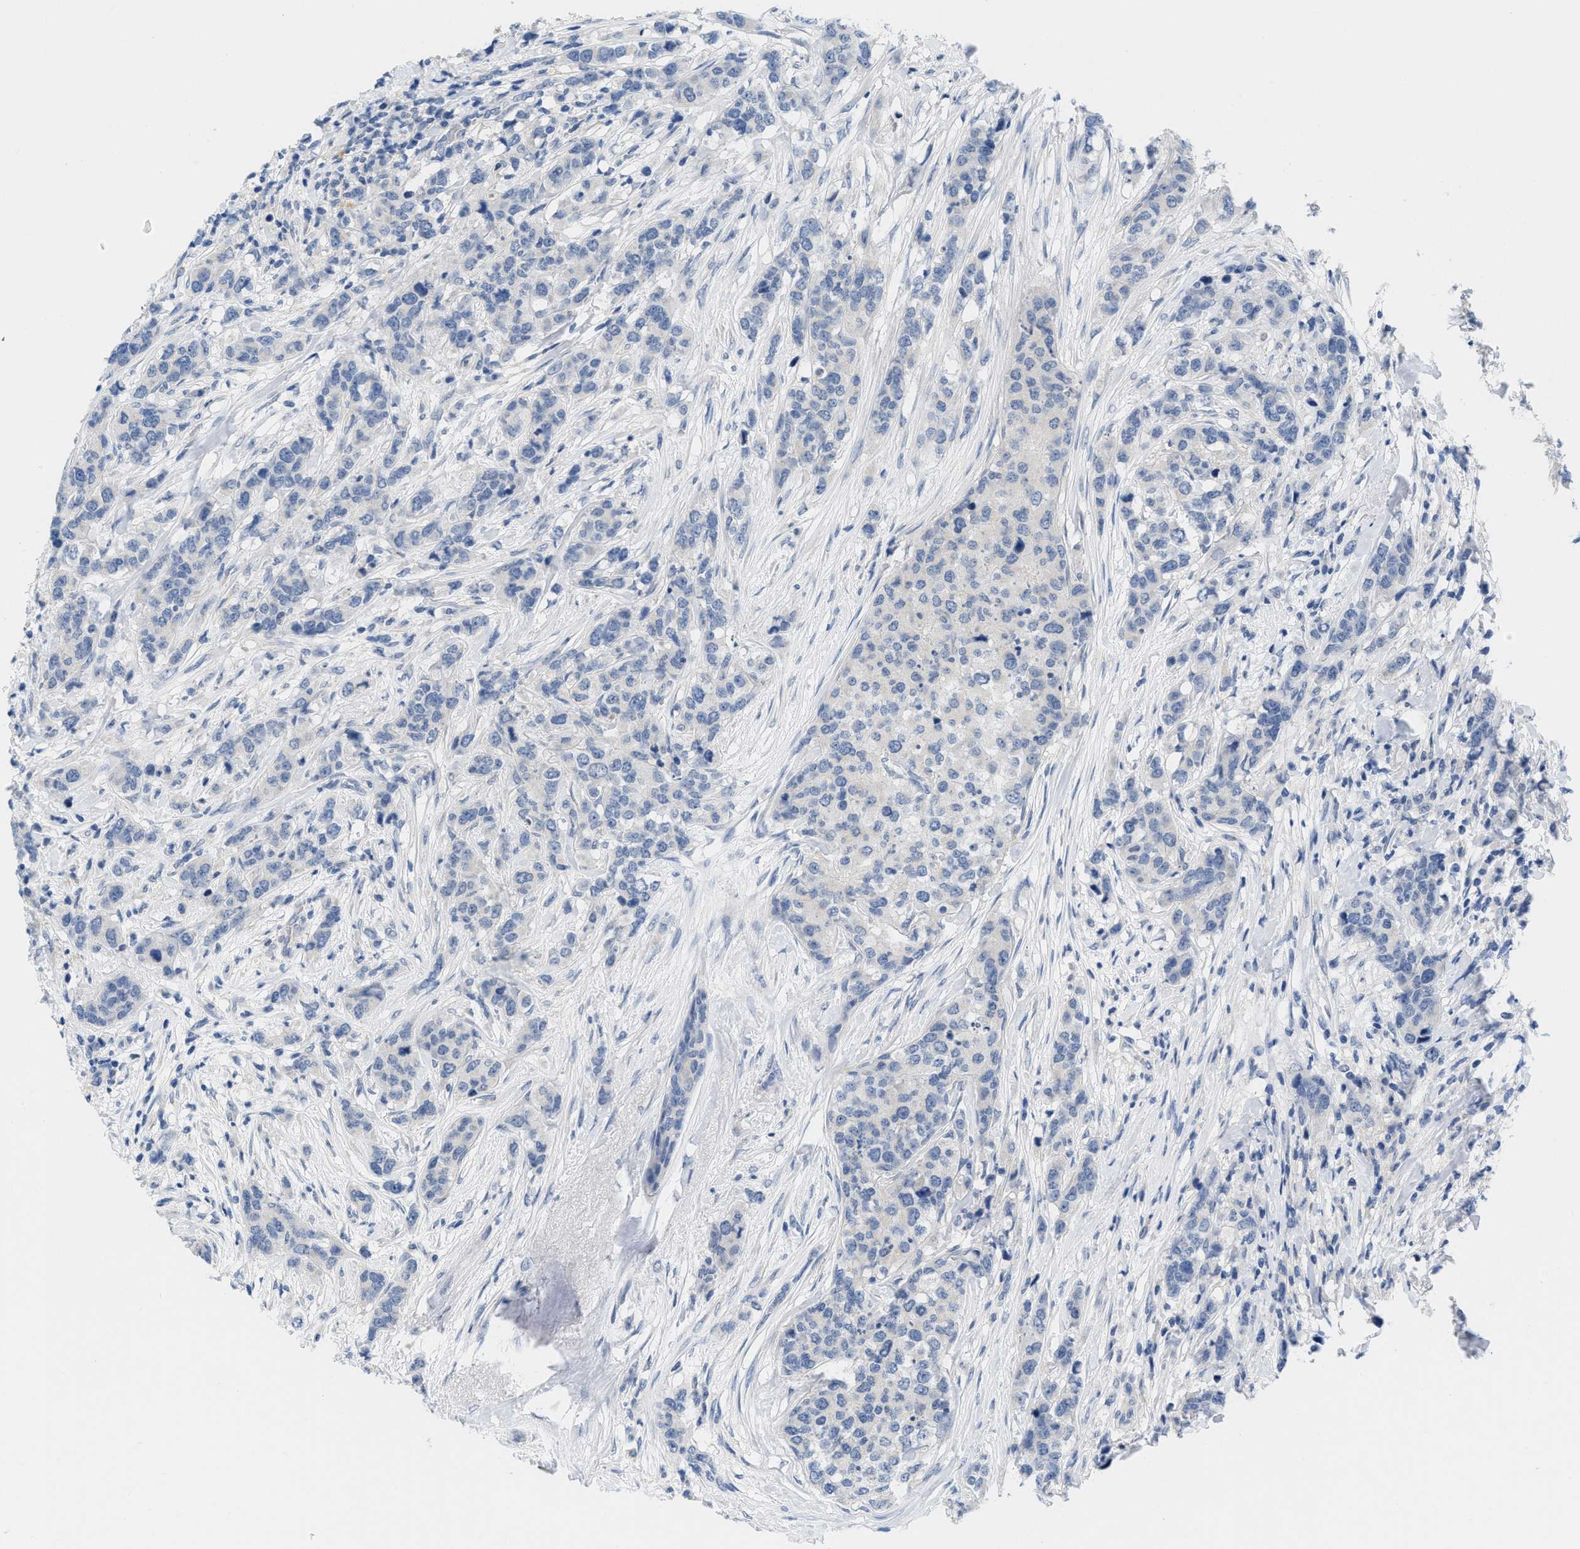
{"staining": {"intensity": "negative", "quantity": "none", "location": "none"}, "tissue": "breast cancer", "cell_type": "Tumor cells", "image_type": "cancer", "snomed": [{"axis": "morphology", "description": "Lobular carcinoma"}, {"axis": "topography", "description": "Breast"}], "caption": "High power microscopy photomicrograph of an immunohistochemistry image of breast cancer, revealing no significant expression in tumor cells.", "gene": "PYY", "patient": {"sex": "female", "age": 59}}